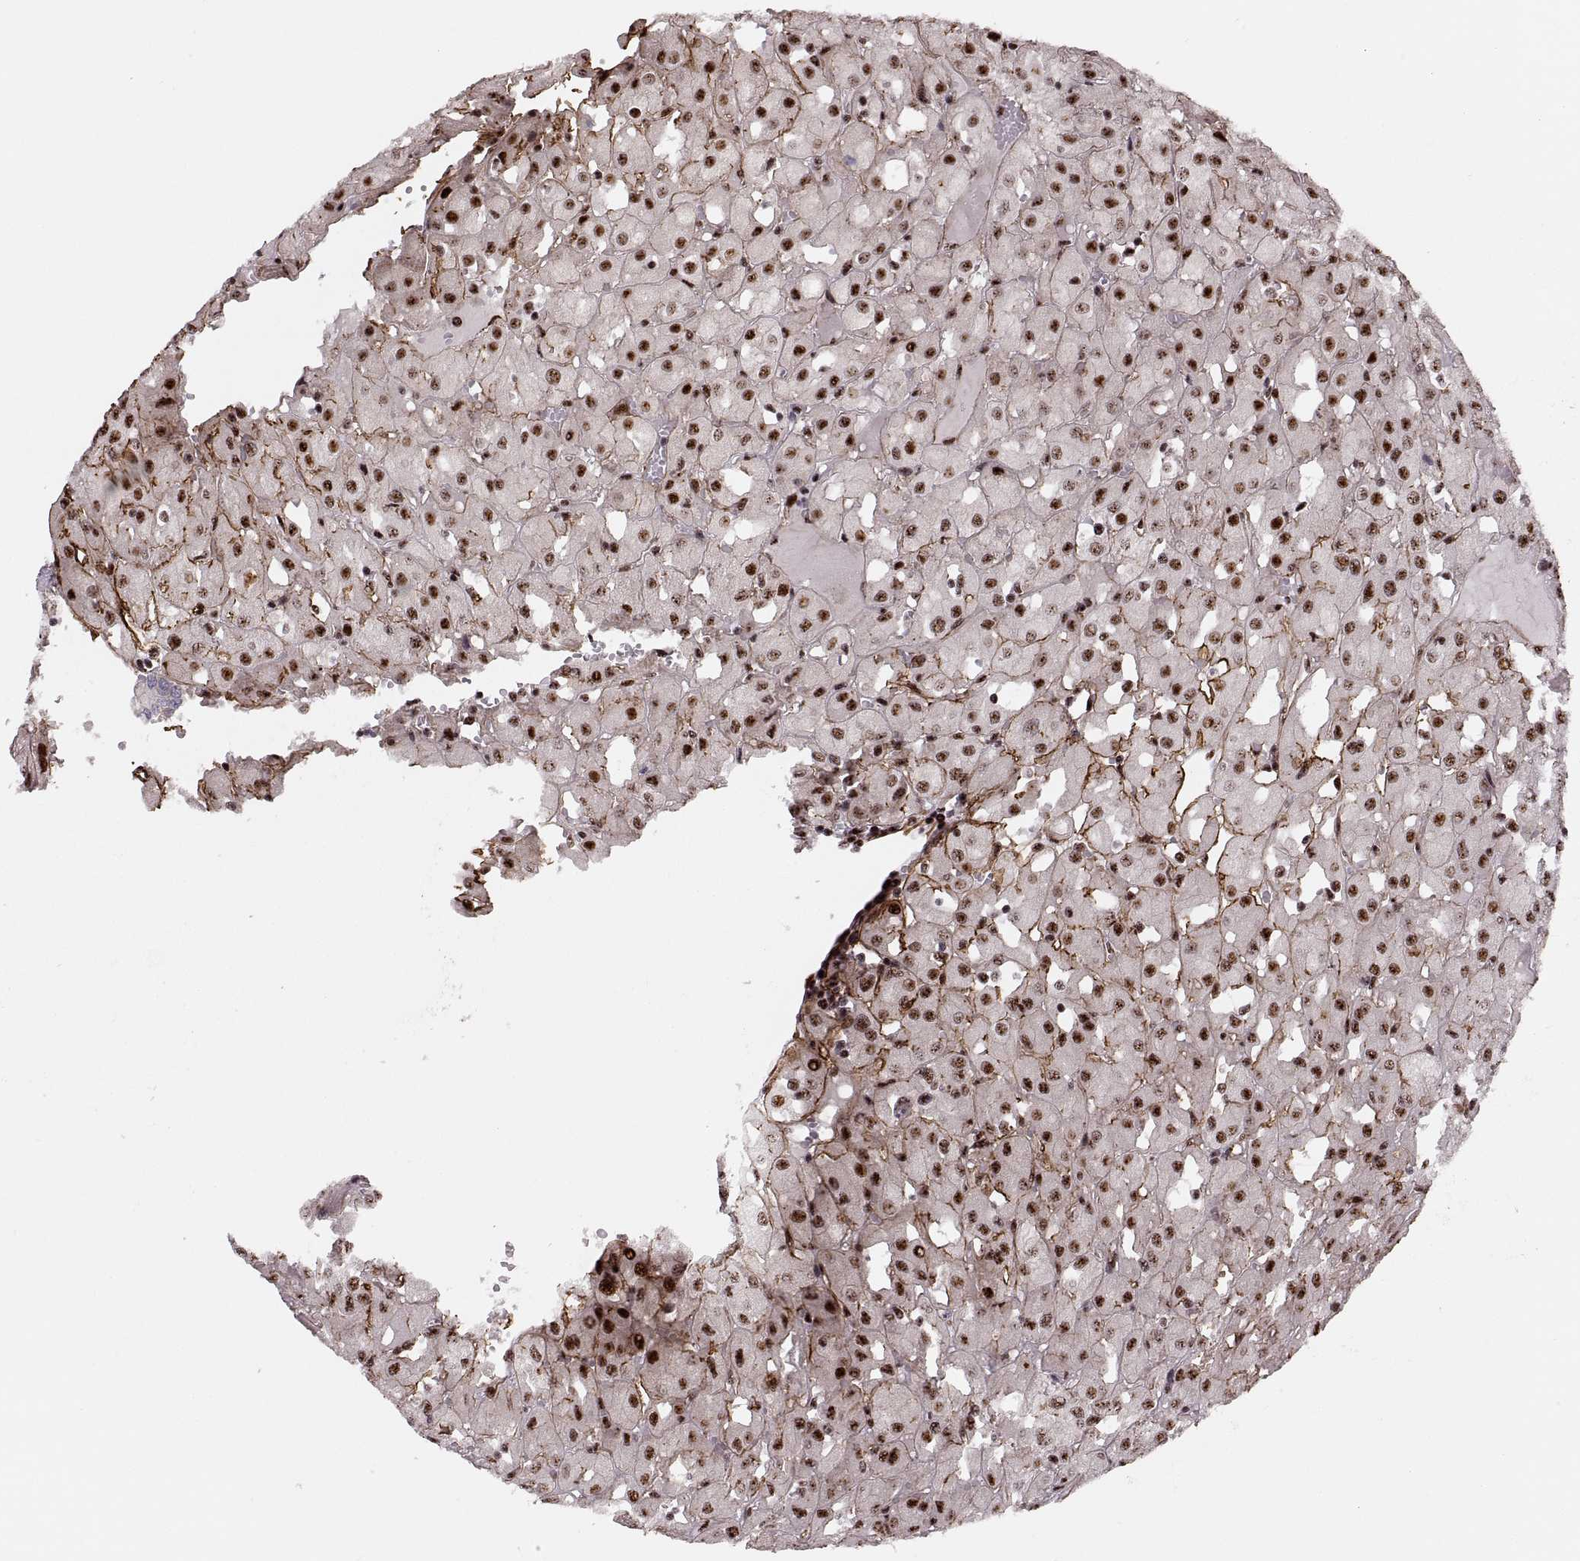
{"staining": {"intensity": "strong", "quantity": ">75%", "location": "nuclear"}, "tissue": "renal cancer", "cell_type": "Tumor cells", "image_type": "cancer", "snomed": [{"axis": "morphology", "description": "Adenocarcinoma, NOS"}, {"axis": "topography", "description": "Kidney"}], "caption": "IHC photomicrograph of human adenocarcinoma (renal) stained for a protein (brown), which shows high levels of strong nuclear expression in approximately >75% of tumor cells.", "gene": "ZCCHC17", "patient": {"sex": "male", "age": 72}}